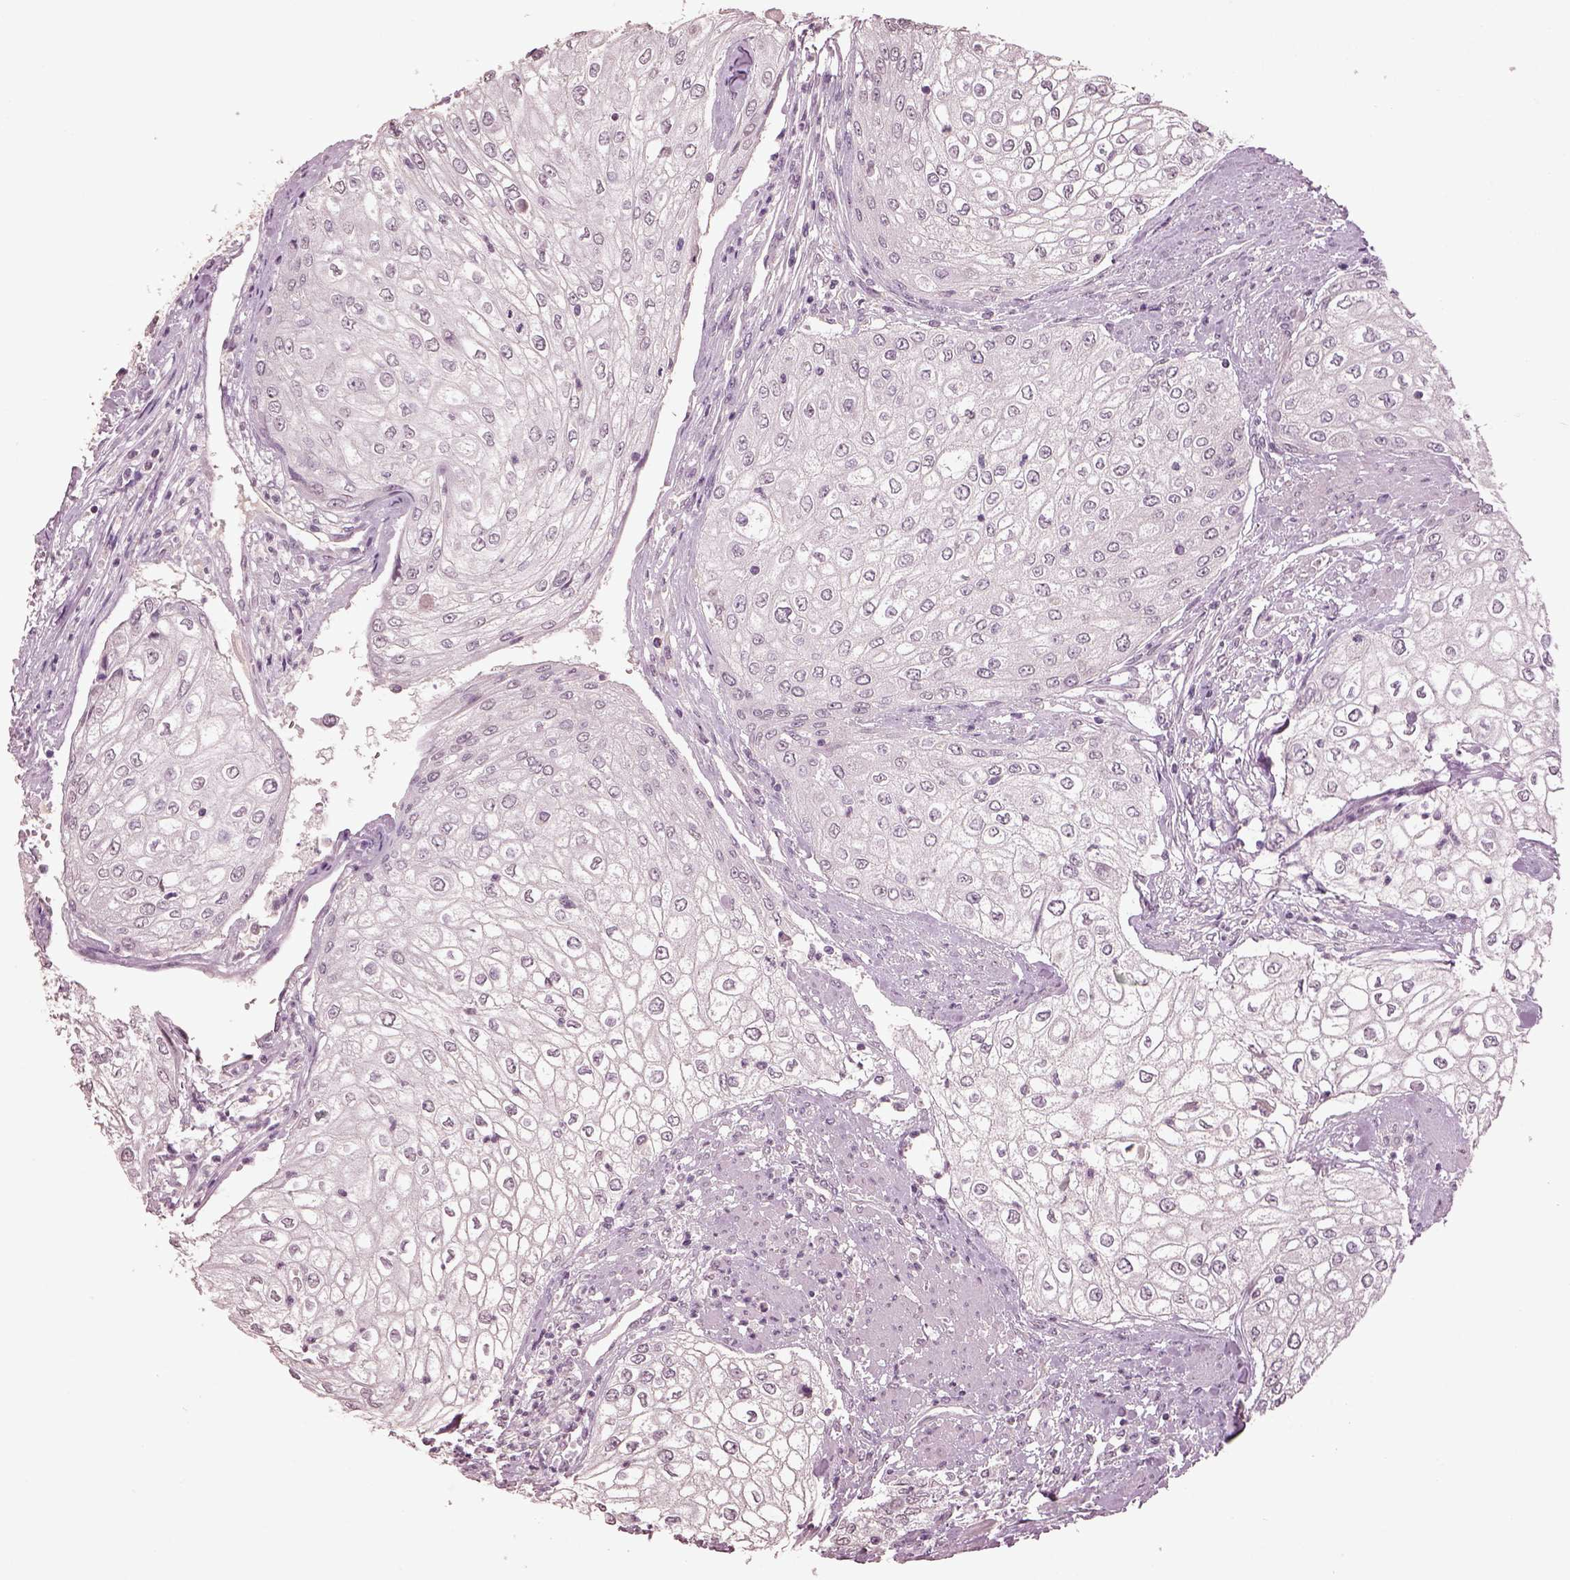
{"staining": {"intensity": "negative", "quantity": "none", "location": "none"}, "tissue": "urothelial cancer", "cell_type": "Tumor cells", "image_type": "cancer", "snomed": [{"axis": "morphology", "description": "Urothelial carcinoma, High grade"}, {"axis": "topography", "description": "Urinary bladder"}], "caption": "IHC of human urothelial cancer reveals no expression in tumor cells. (DAB IHC visualized using brightfield microscopy, high magnification).", "gene": "KCNIP3", "patient": {"sex": "male", "age": 62}}